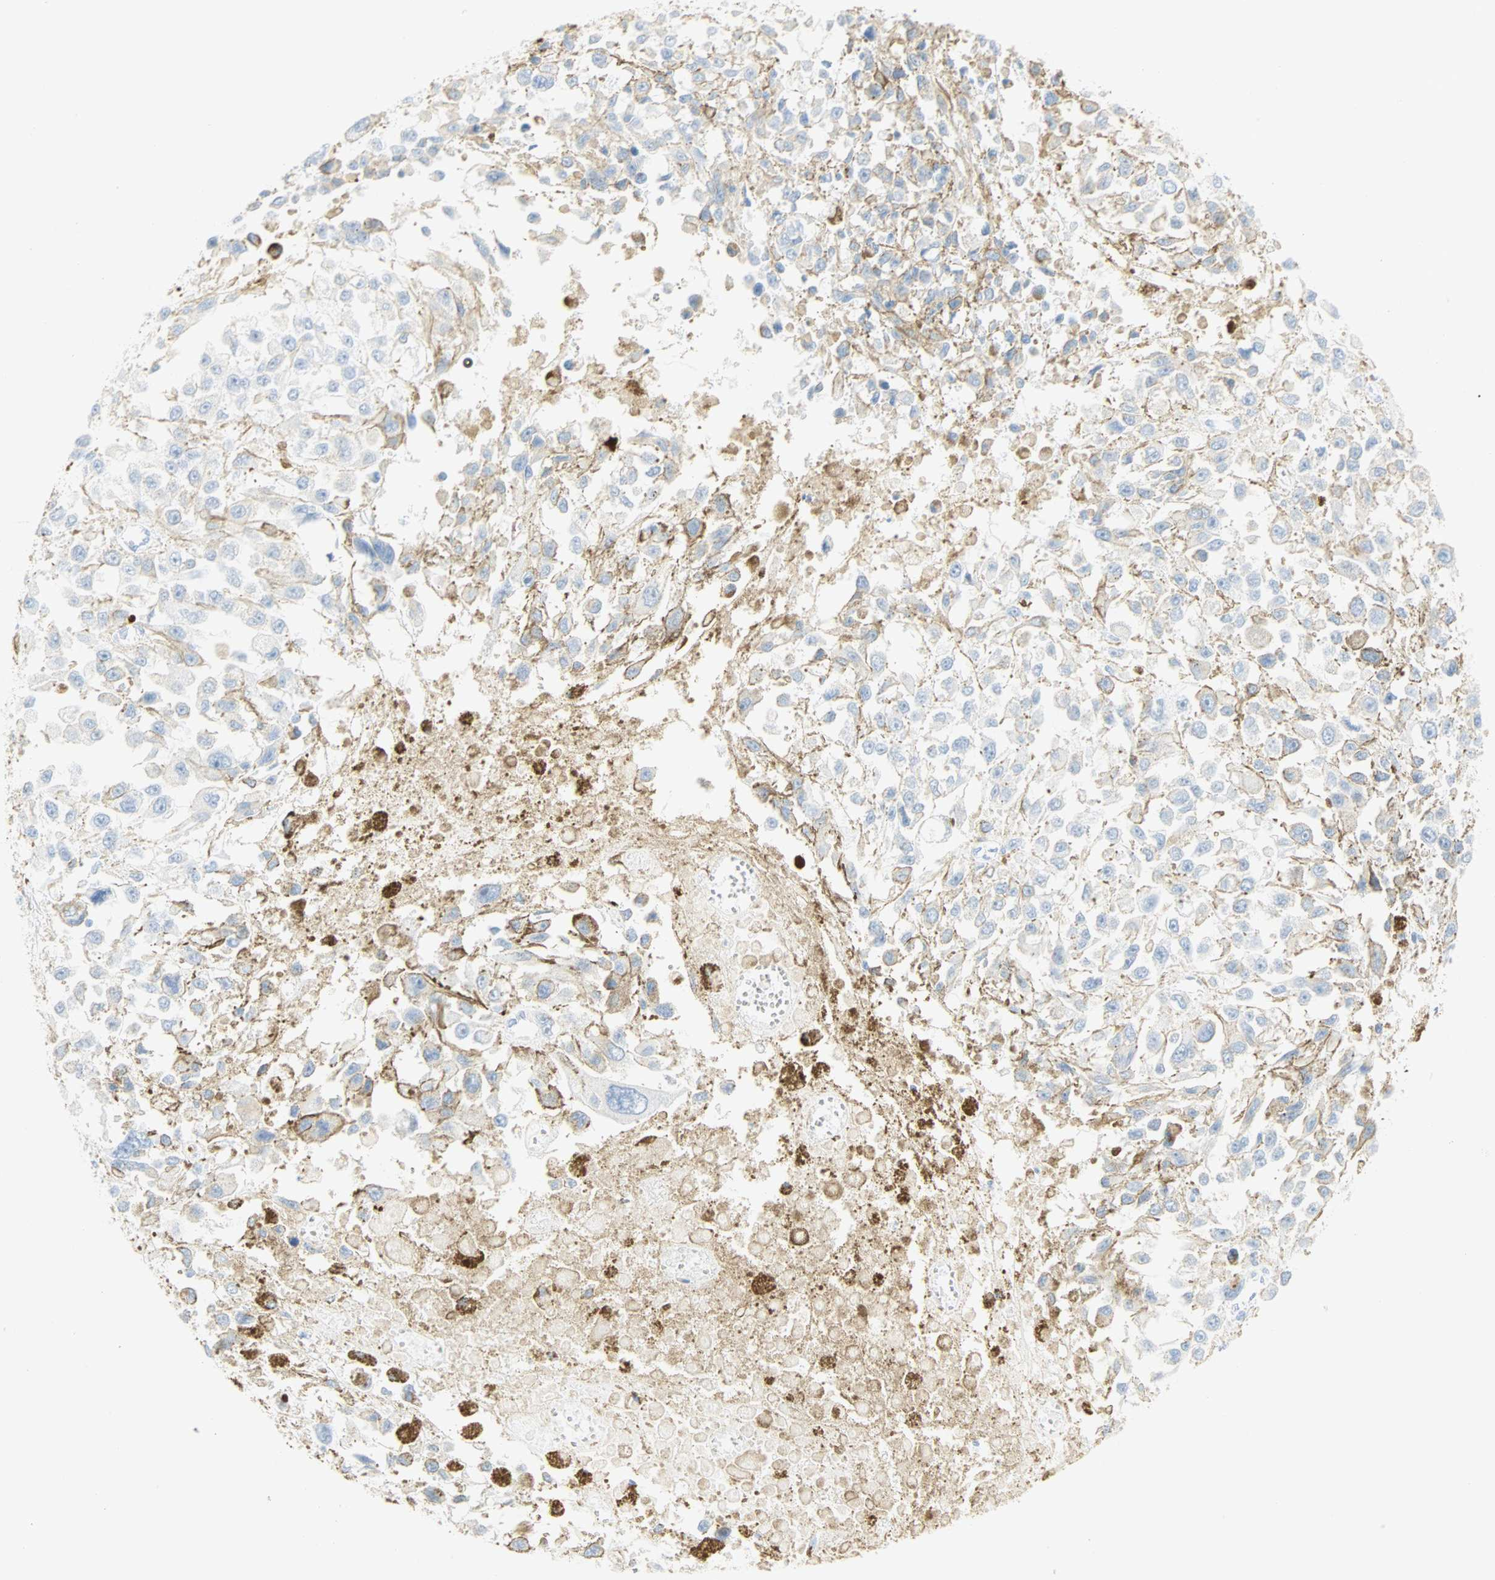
{"staining": {"intensity": "moderate", "quantity": "<25%", "location": "cytoplasmic/membranous,nuclear"}, "tissue": "melanoma", "cell_type": "Tumor cells", "image_type": "cancer", "snomed": [{"axis": "morphology", "description": "Malignant melanoma, Metastatic site"}, {"axis": "topography", "description": "Lymph node"}], "caption": "Immunohistochemistry (DAB (3,3'-diaminobenzidine)) staining of human melanoma reveals moderate cytoplasmic/membranous and nuclear protein expression in about <25% of tumor cells. Ihc stains the protein of interest in brown and the nuclei are stained blue.", "gene": "SELENBP1", "patient": {"sex": "male", "age": 59}}